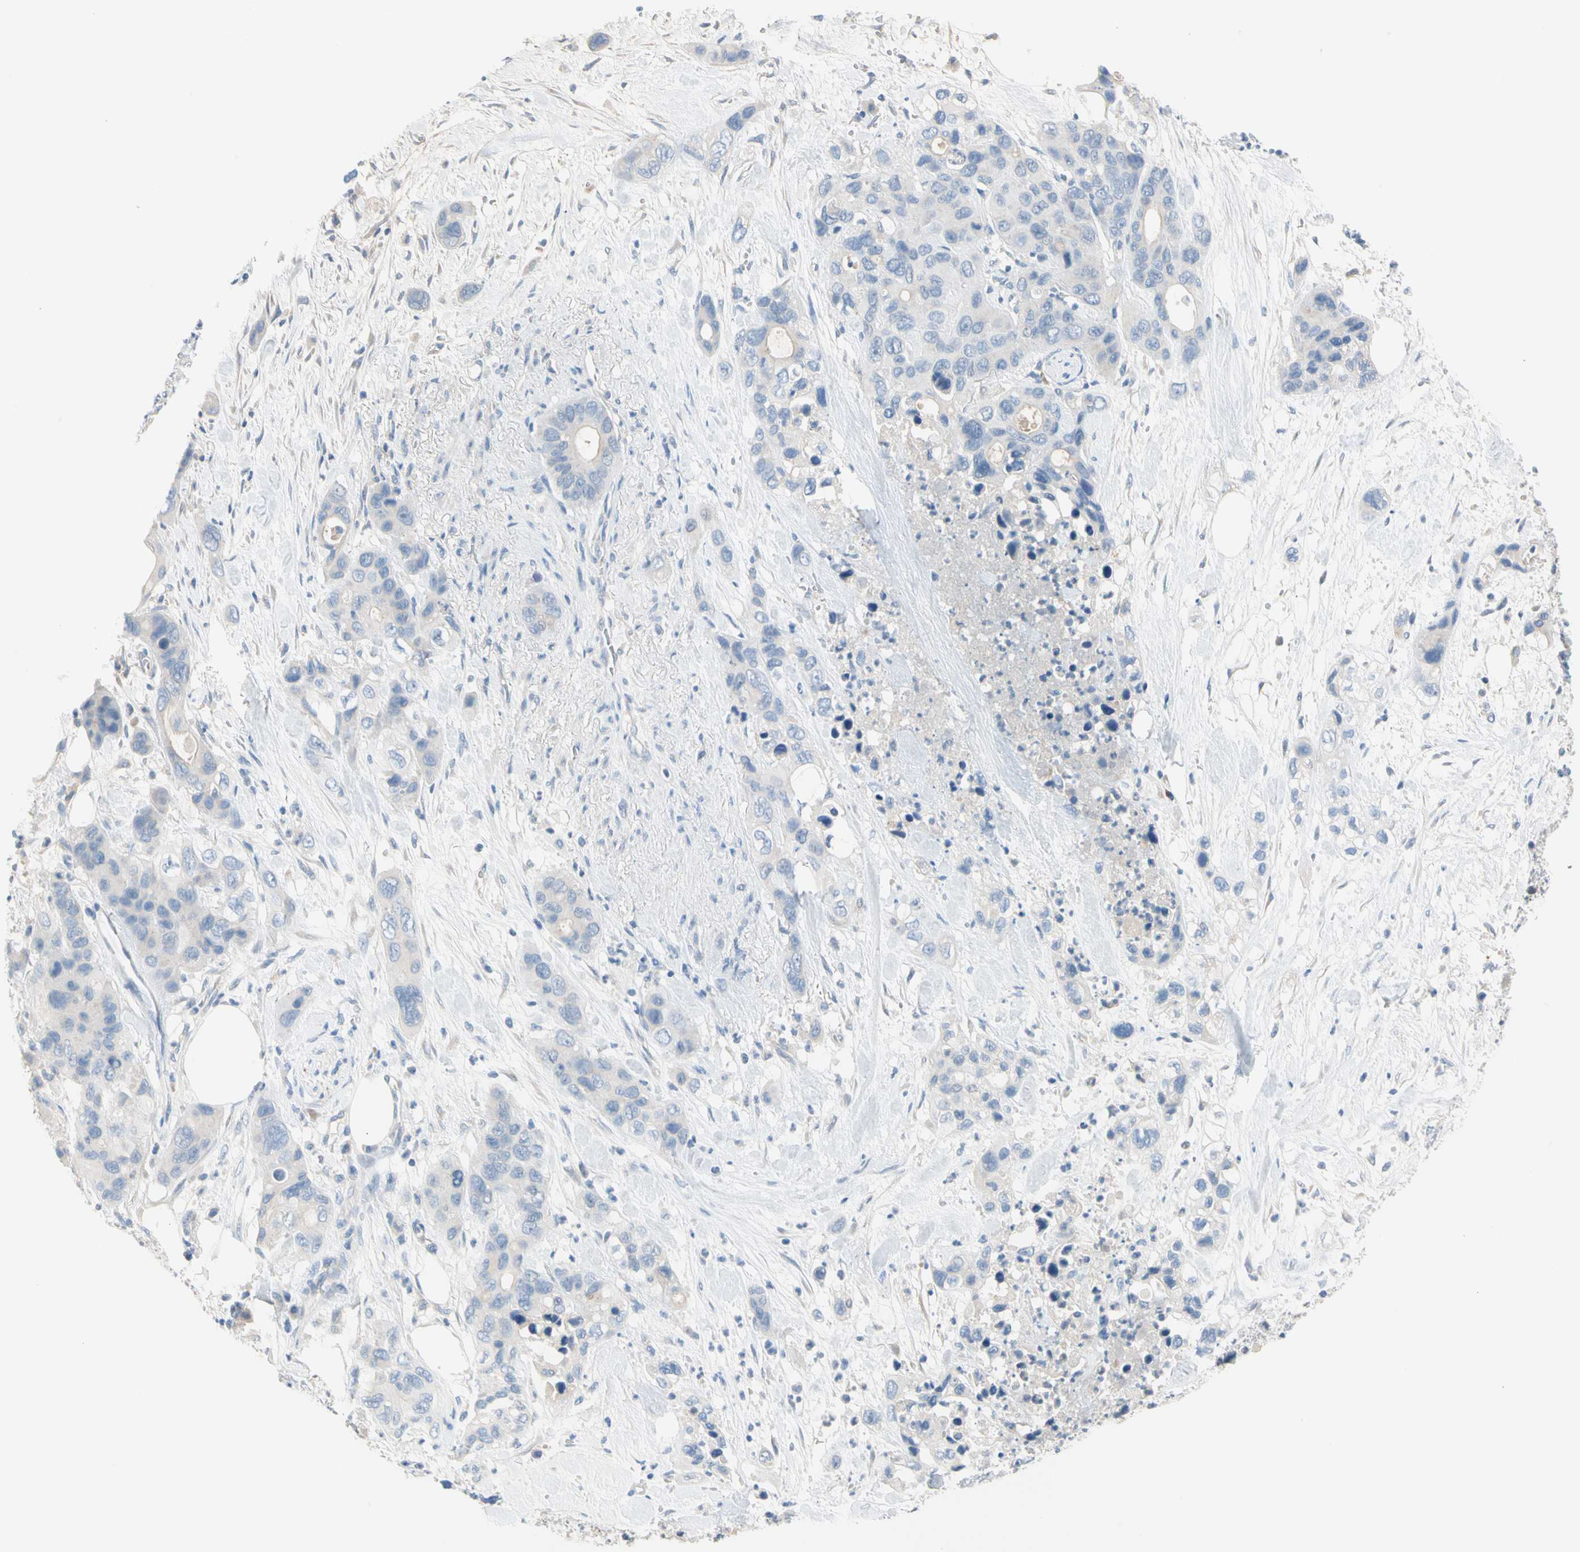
{"staining": {"intensity": "negative", "quantity": "none", "location": "none"}, "tissue": "pancreatic cancer", "cell_type": "Tumor cells", "image_type": "cancer", "snomed": [{"axis": "morphology", "description": "Adenocarcinoma, NOS"}, {"axis": "topography", "description": "Pancreas"}], "caption": "DAB (3,3'-diaminobenzidine) immunohistochemical staining of pancreatic cancer displays no significant expression in tumor cells.", "gene": "MARK1", "patient": {"sex": "female", "age": 71}}